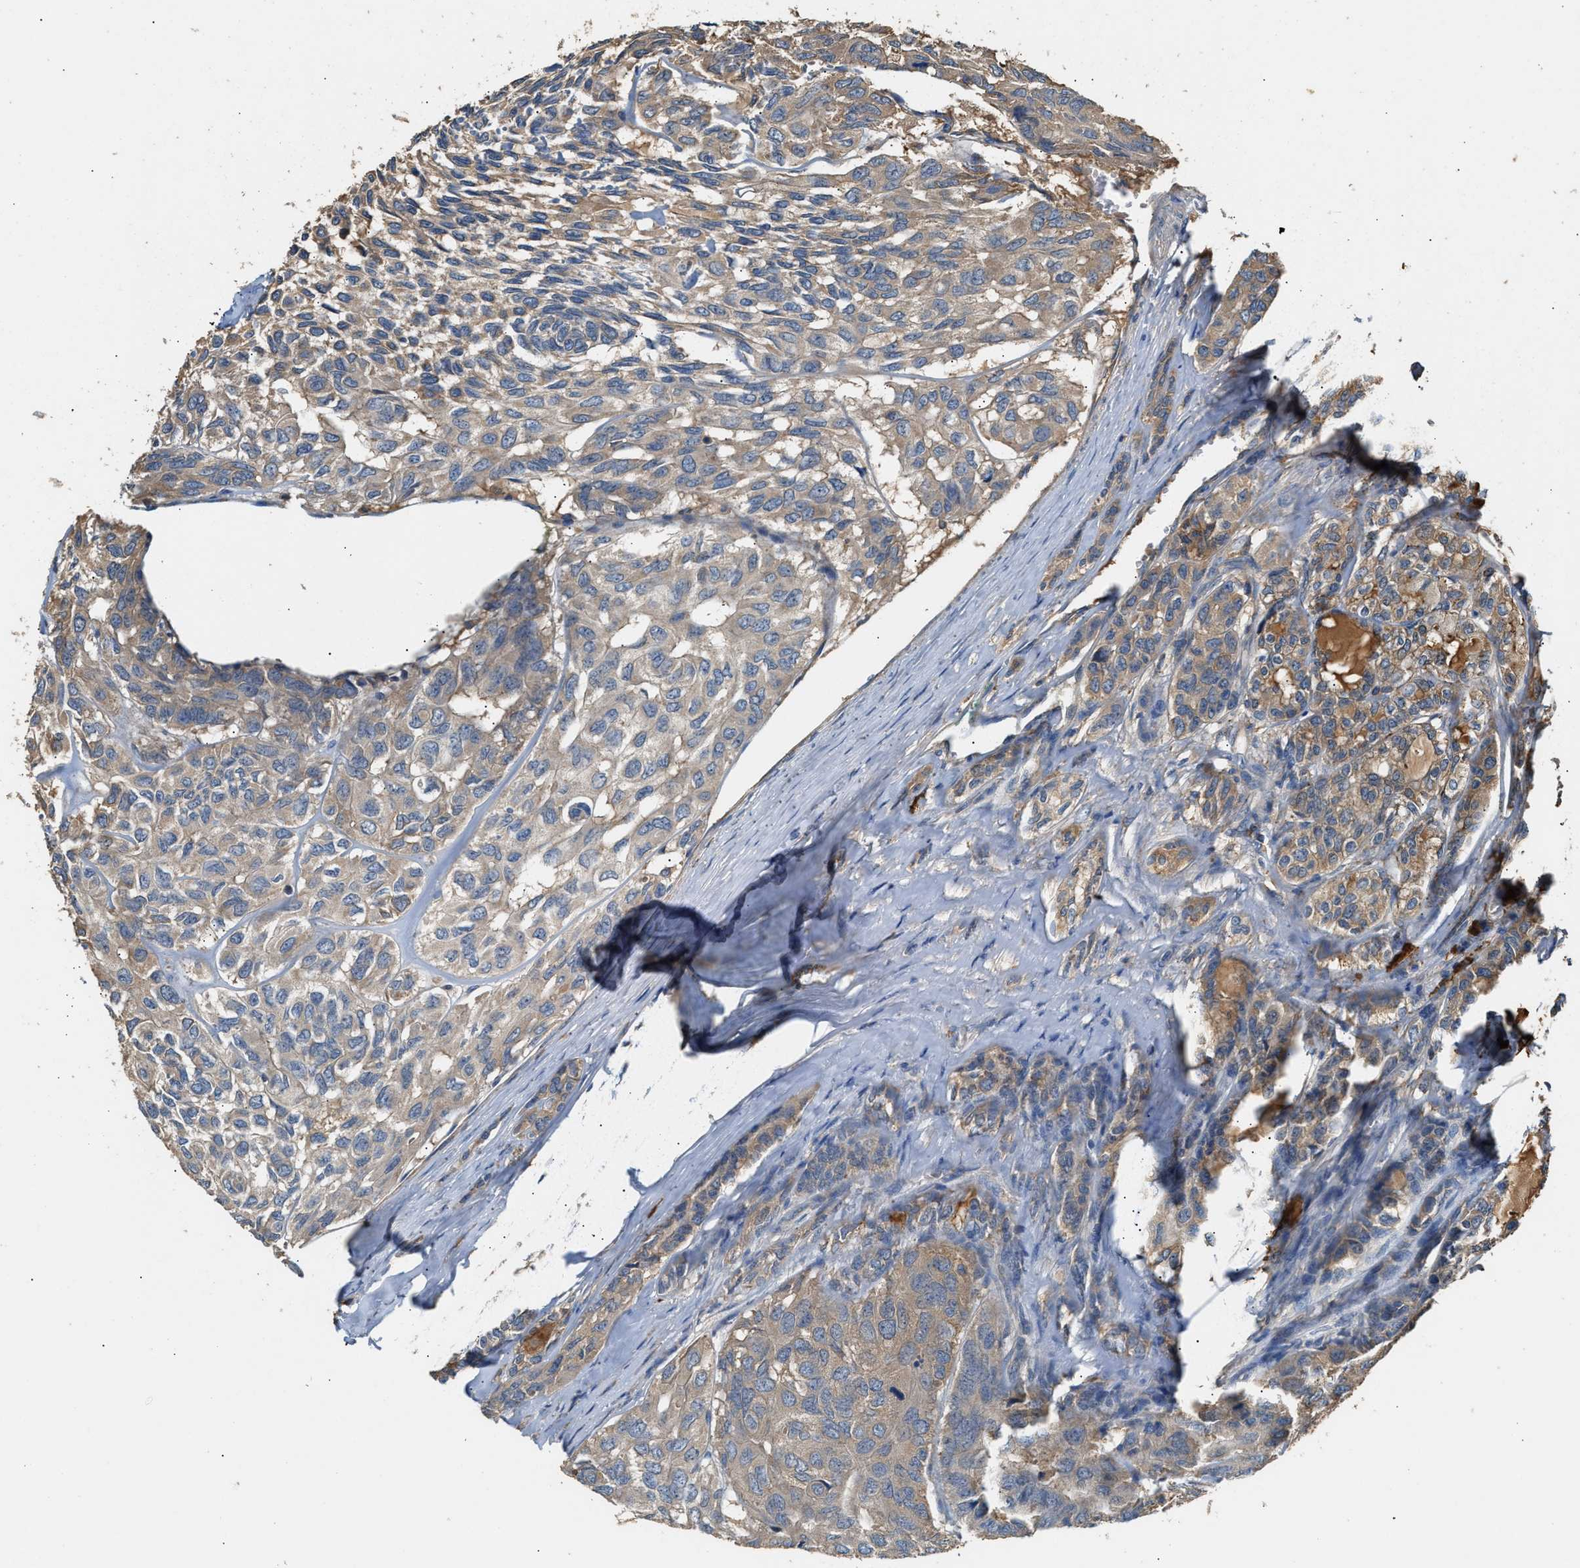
{"staining": {"intensity": "moderate", "quantity": "25%-75%", "location": "cytoplasmic/membranous"}, "tissue": "head and neck cancer", "cell_type": "Tumor cells", "image_type": "cancer", "snomed": [{"axis": "morphology", "description": "Adenocarcinoma, NOS"}, {"axis": "topography", "description": "Salivary gland, NOS"}, {"axis": "topography", "description": "Head-Neck"}], "caption": "This image shows immunohistochemistry (IHC) staining of adenocarcinoma (head and neck), with medium moderate cytoplasmic/membranous positivity in about 25%-75% of tumor cells.", "gene": "TMEM268", "patient": {"sex": "female", "age": 76}}